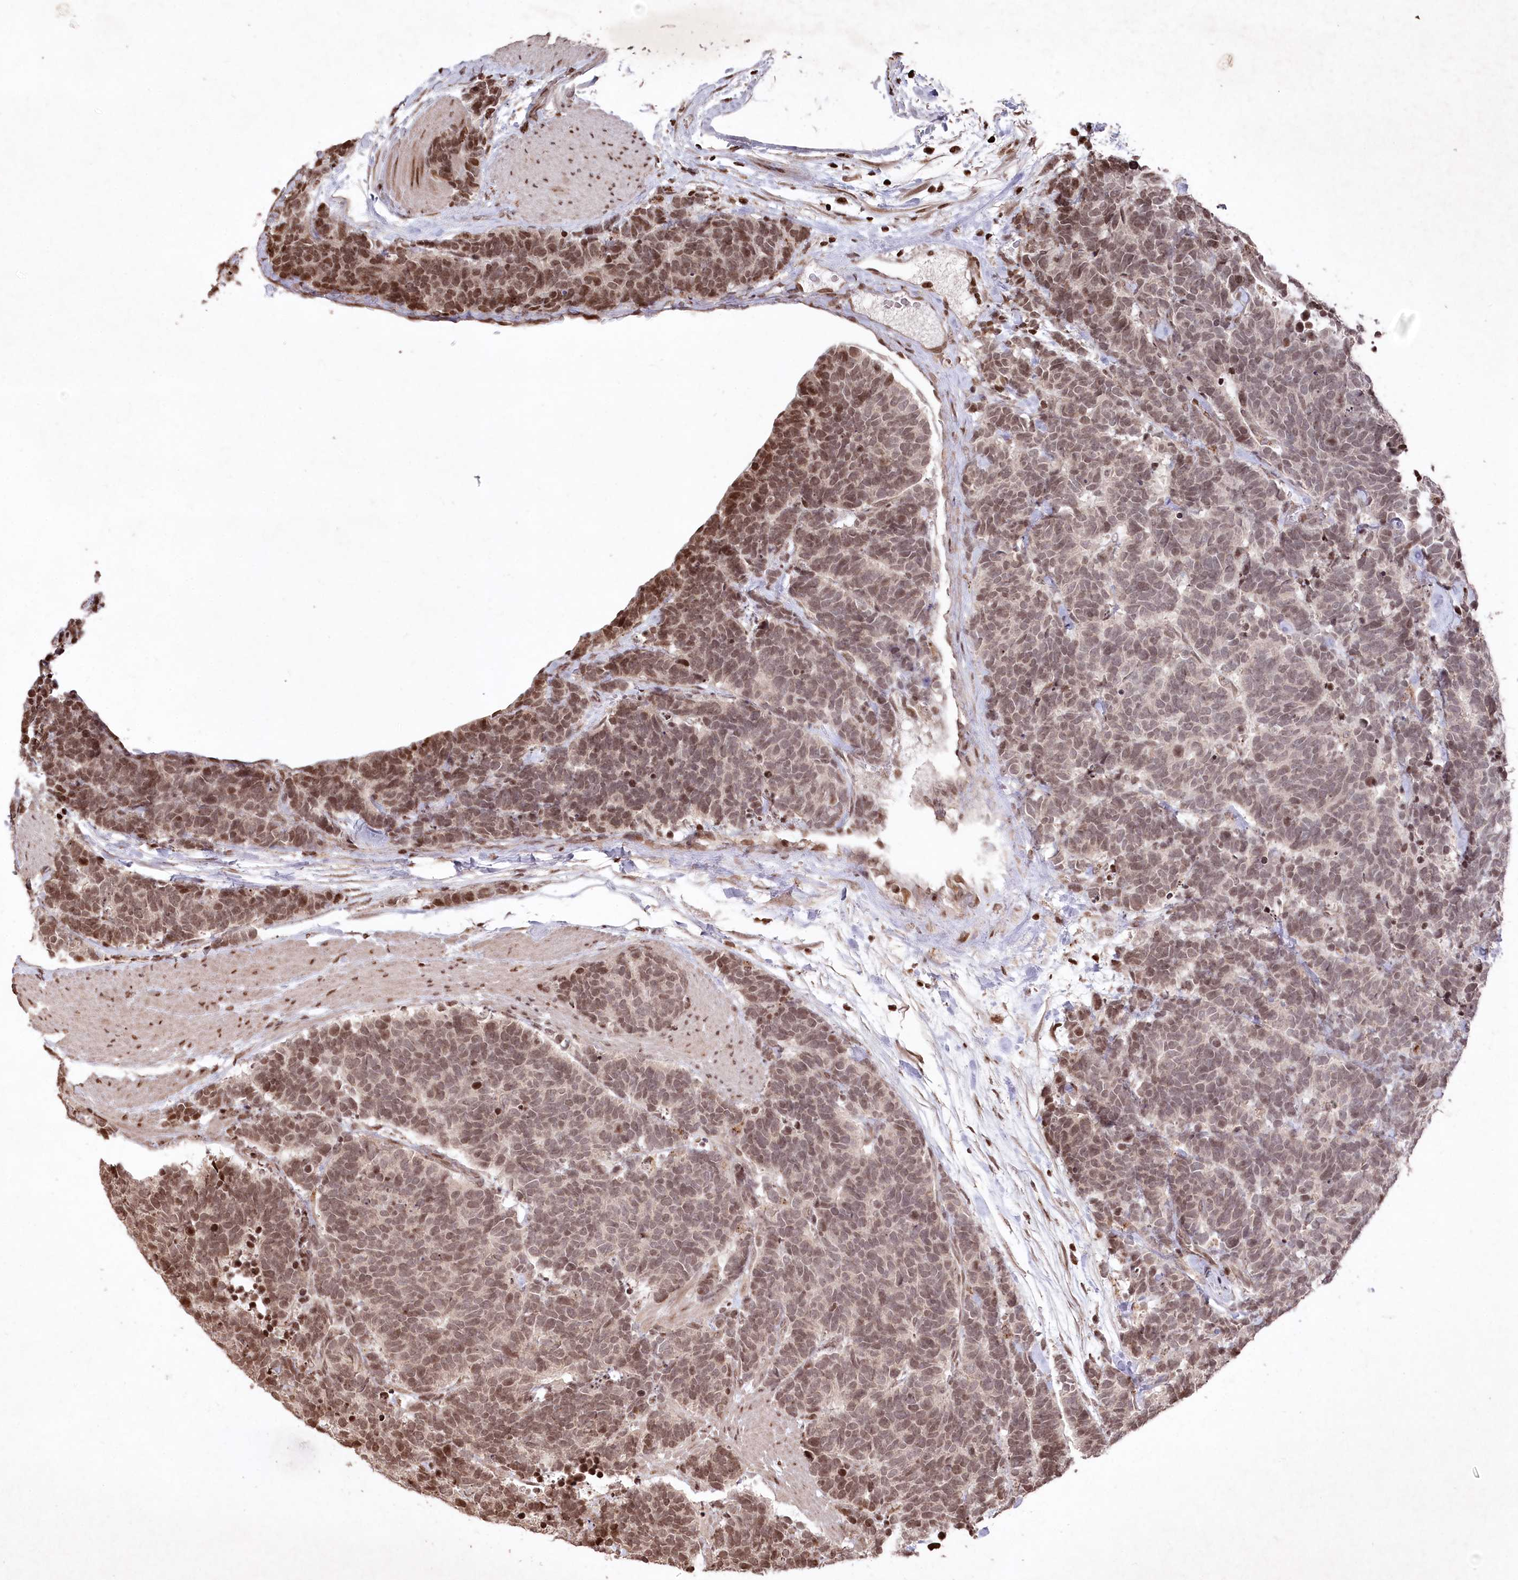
{"staining": {"intensity": "moderate", "quantity": ">75%", "location": "nuclear"}, "tissue": "carcinoid", "cell_type": "Tumor cells", "image_type": "cancer", "snomed": [{"axis": "morphology", "description": "Carcinoma, NOS"}, {"axis": "morphology", "description": "Carcinoid, malignant, NOS"}, {"axis": "topography", "description": "Urinary bladder"}], "caption": "Moderate nuclear expression for a protein is identified in approximately >75% of tumor cells of carcinoid using immunohistochemistry (IHC).", "gene": "CCSER2", "patient": {"sex": "male", "age": 57}}